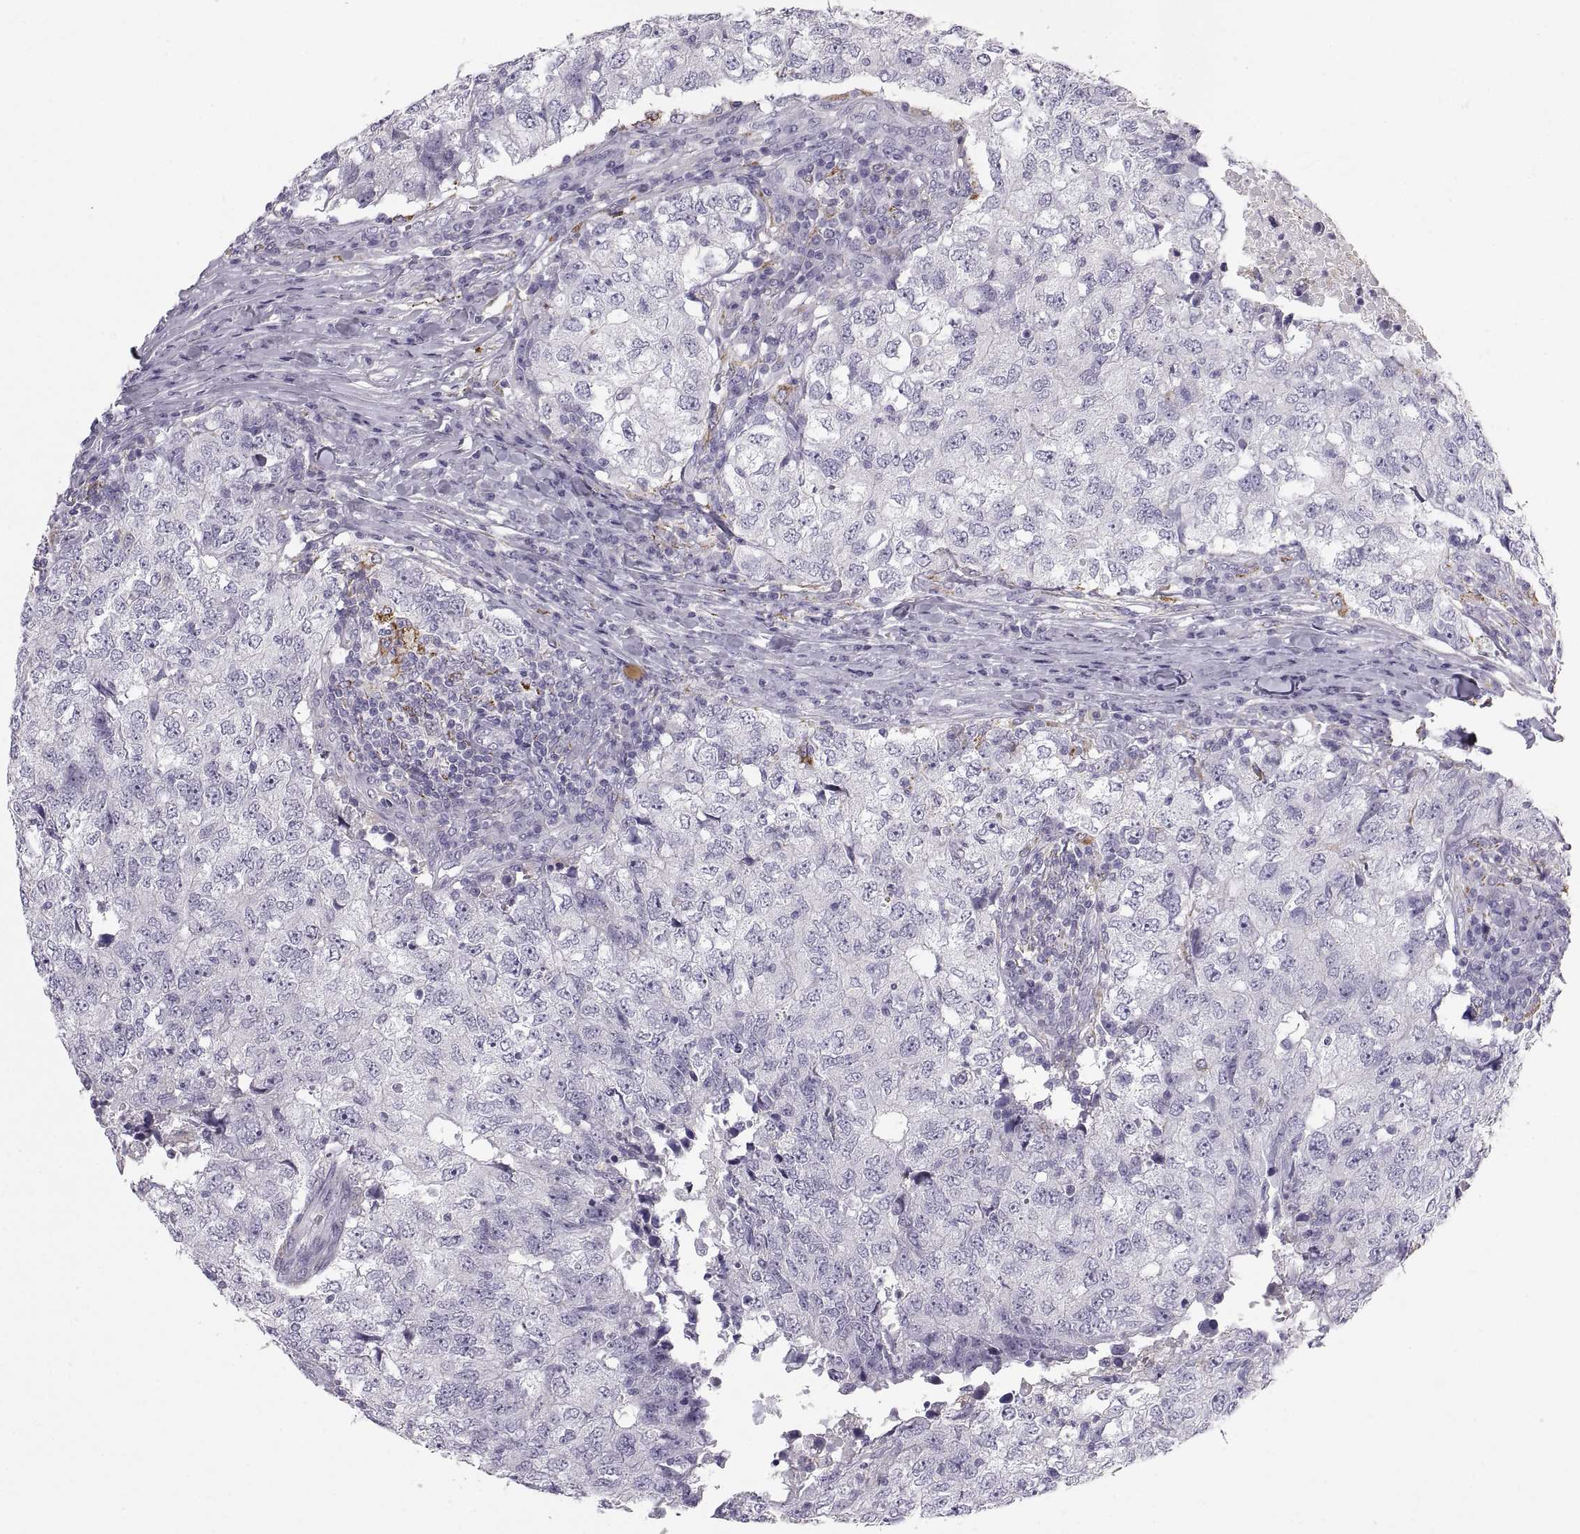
{"staining": {"intensity": "negative", "quantity": "none", "location": "none"}, "tissue": "breast cancer", "cell_type": "Tumor cells", "image_type": "cancer", "snomed": [{"axis": "morphology", "description": "Duct carcinoma"}, {"axis": "topography", "description": "Breast"}], "caption": "Immunohistochemistry (IHC) photomicrograph of human invasive ductal carcinoma (breast) stained for a protein (brown), which reveals no positivity in tumor cells.", "gene": "COL9A3", "patient": {"sex": "female", "age": 30}}